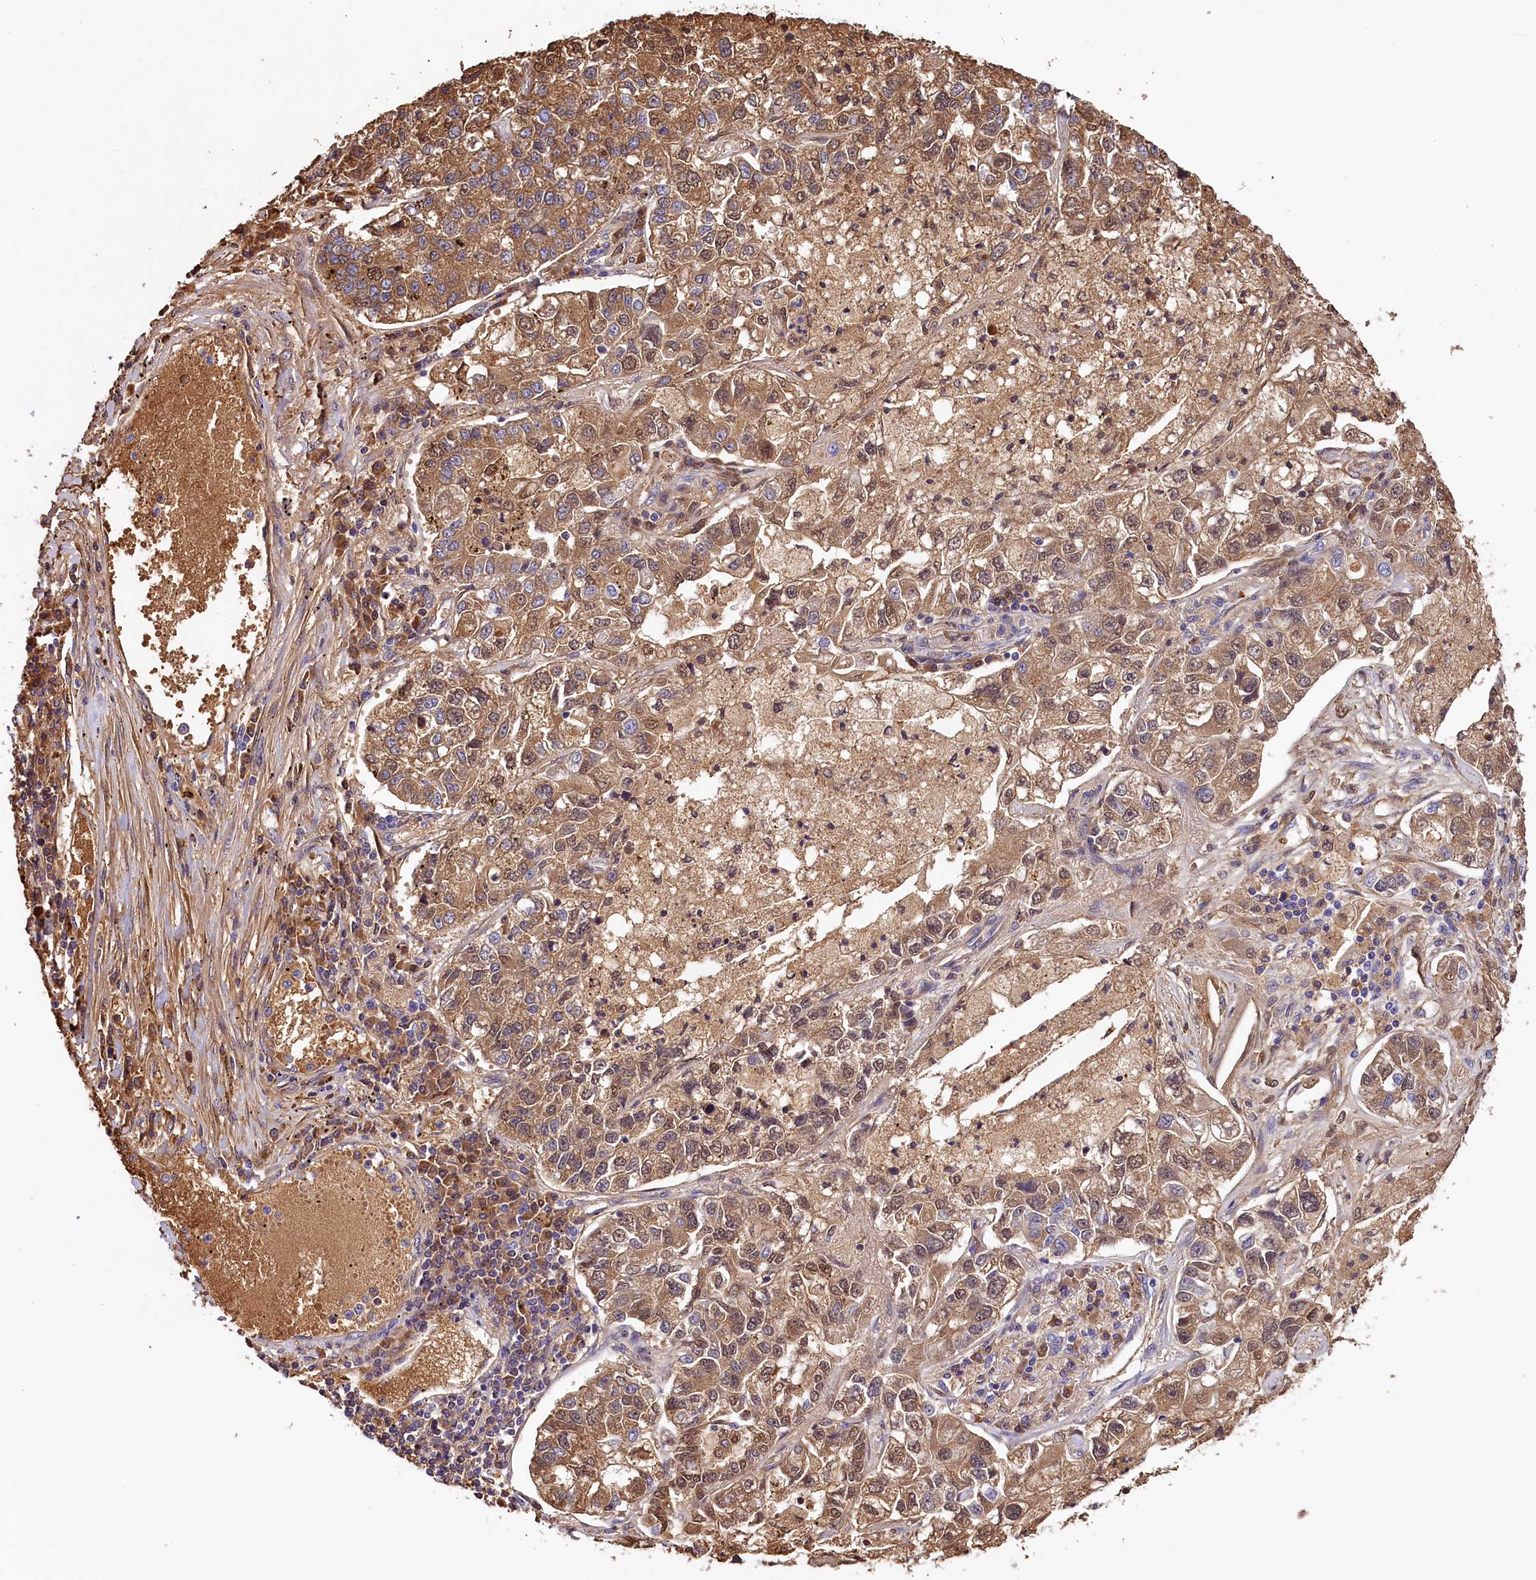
{"staining": {"intensity": "moderate", "quantity": "25%-75%", "location": "cytoplasmic/membranous"}, "tissue": "lung cancer", "cell_type": "Tumor cells", "image_type": "cancer", "snomed": [{"axis": "morphology", "description": "Adenocarcinoma, NOS"}, {"axis": "topography", "description": "Lung"}], "caption": "The image shows a brown stain indicating the presence of a protein in the cytoplasmic/membranous of tumor cells in lung cancer (adenocarcinoma). The staining was performed using DAB to visualize the protein expression in brown, while the nuclei were stained in blue with hematoxylin (Magnification: 20x).", "gene": "PHAF1", "patient": {"sex": "male", "age": 49}}